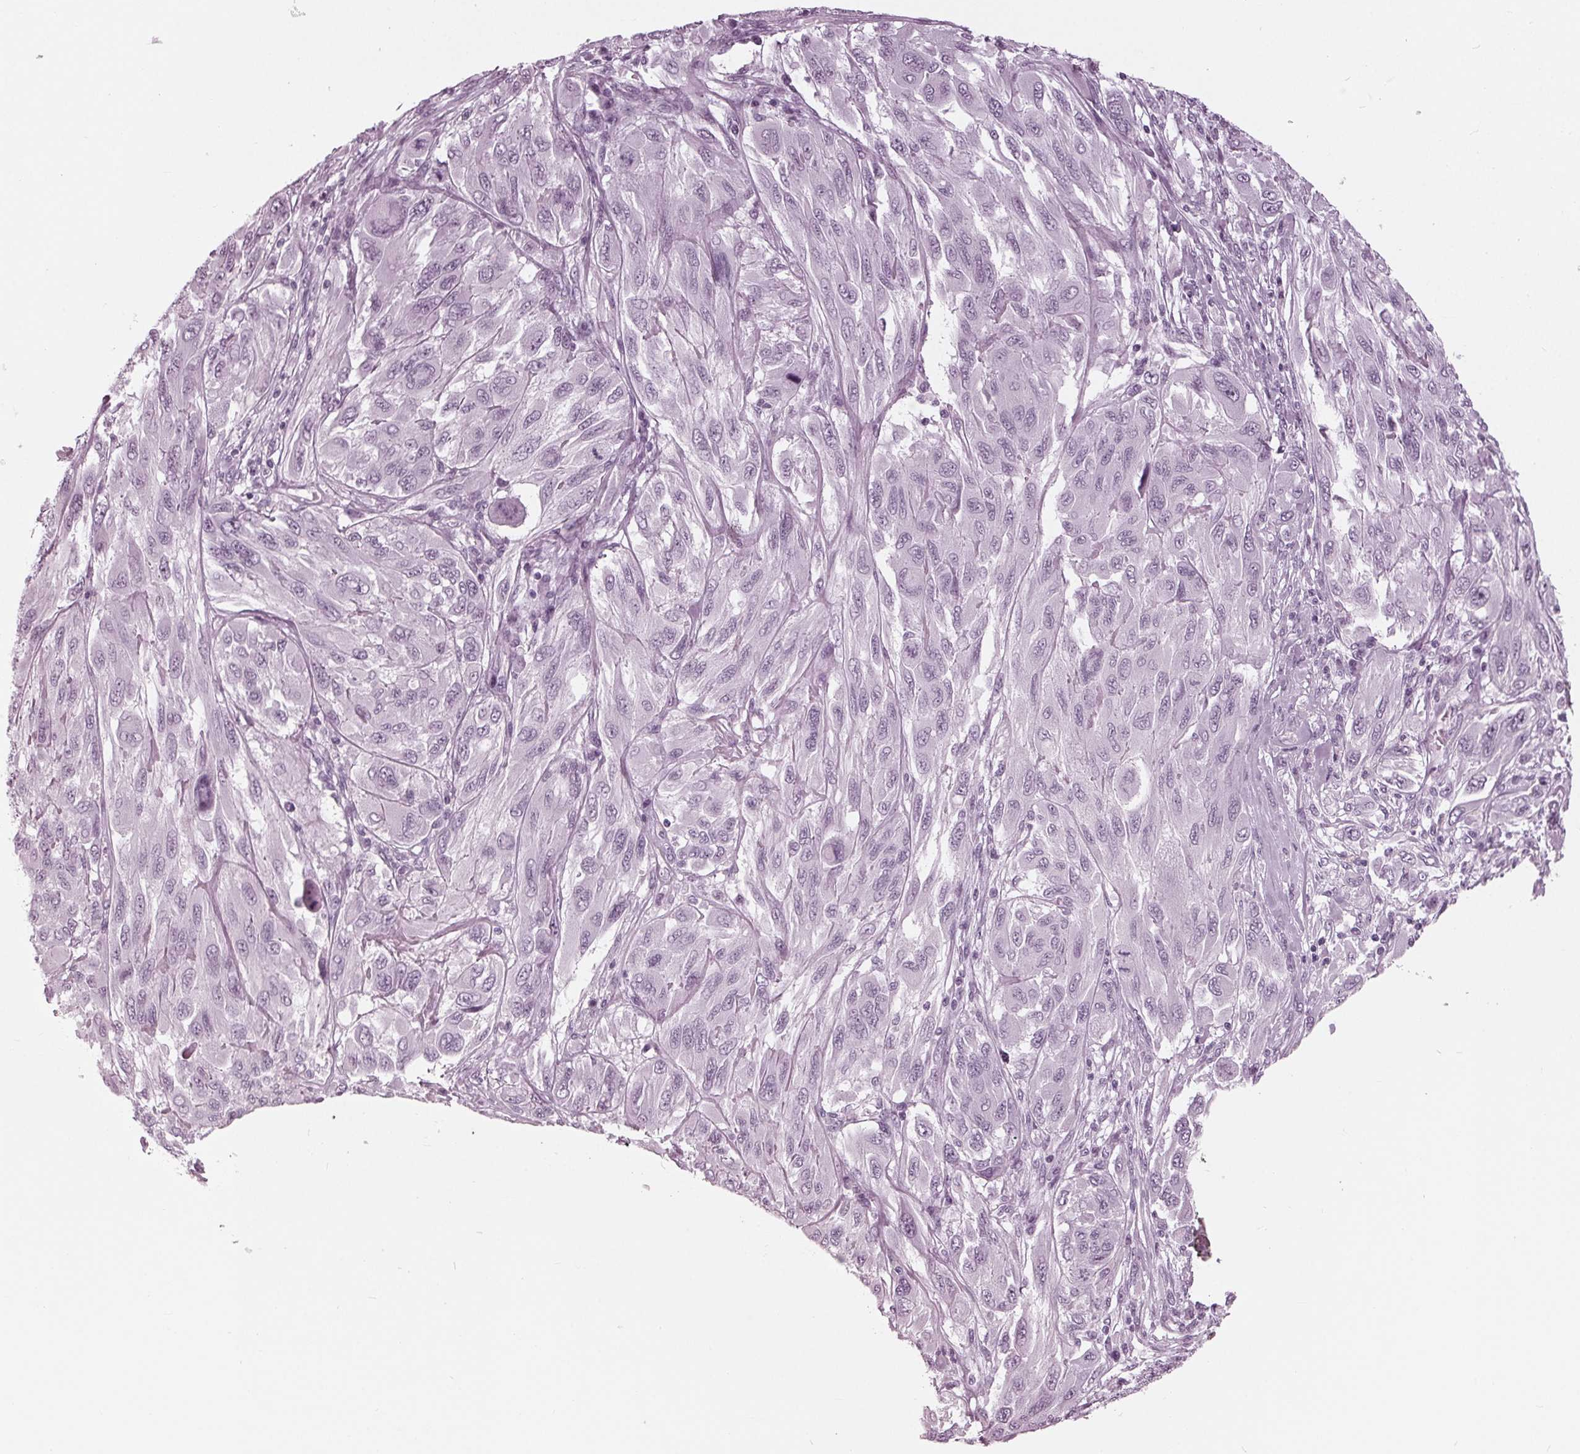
{"staining": {"intensity": "negative", "quantity": "none", "location": "none"}, "tissue": "melanoma", "cell_type": "Tumor cells", "image_type": "cancer", "snomed": [{"axis": "morphology", "description": "Malignant melanoma, NOS"}, {"axis": "topography", "description": "Skin"}], "caption": "Immunohistochemistry (IHC) micrograph of melanoma stained for a protein (brown), which displays no staining in tumor cells.", "gene": "KRT28", "patient": {"sex": "female", "age": 91}}